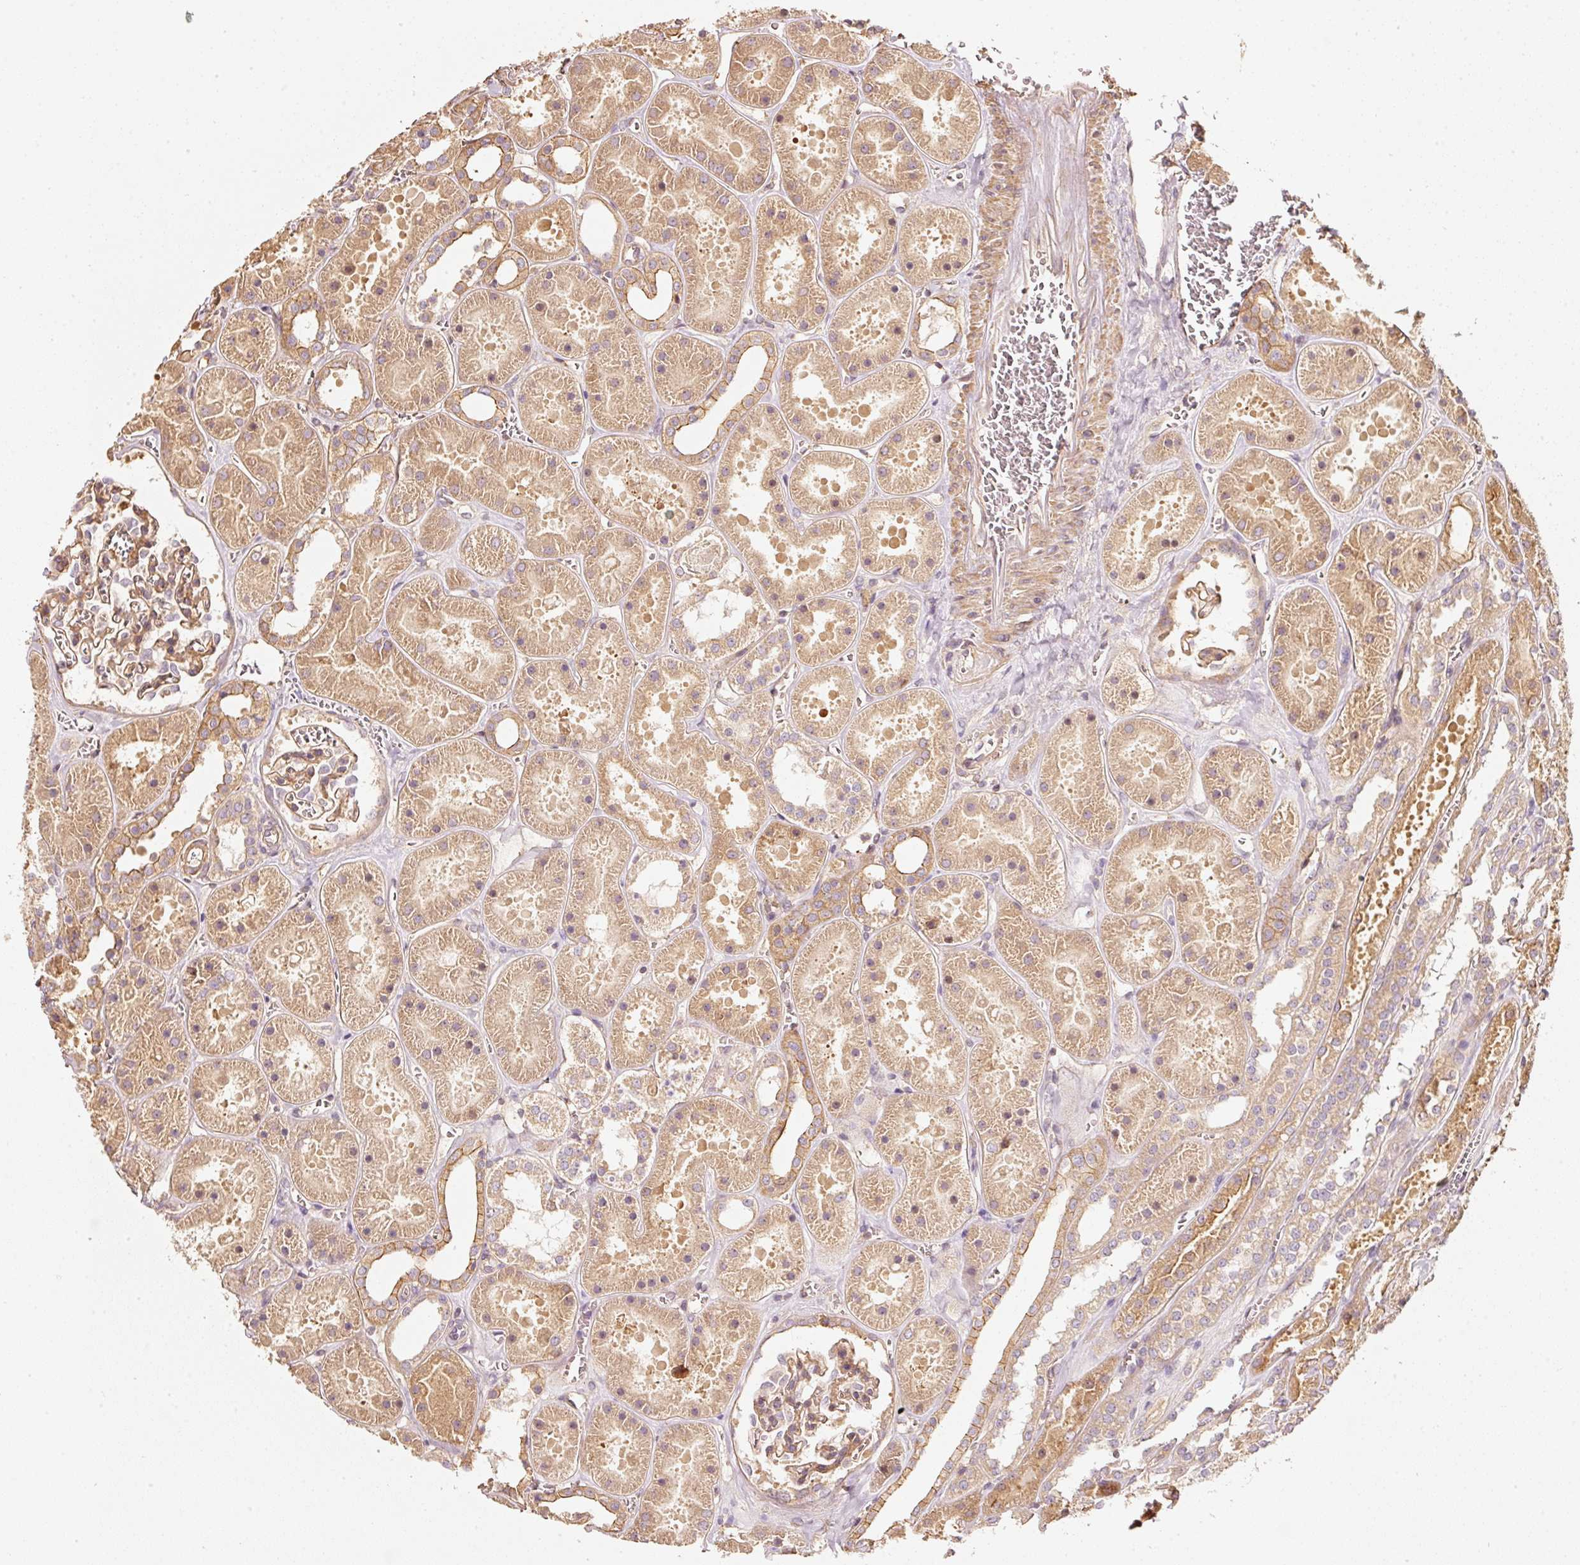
{"staining": {"intensity": "weak", "quantity": ">75%", "location": "cytoplasmic/membranous"}, "tissue": "kidney", "cell_type": "Cells in glomeruli", "image_type": "normal", "snomed": [{"axis": "morphology", "description": "Normal tissue, NOS"}, {"axis": "topography", "description": "Kidney"}], "caption": "A histopathology image of human kidney stained for a protein demonstrates weak cytoplasmic/membranous brown staining in cells in glomeruli.", "gene": "CEP95", "patient": {"sex": "female", "age": 41}}